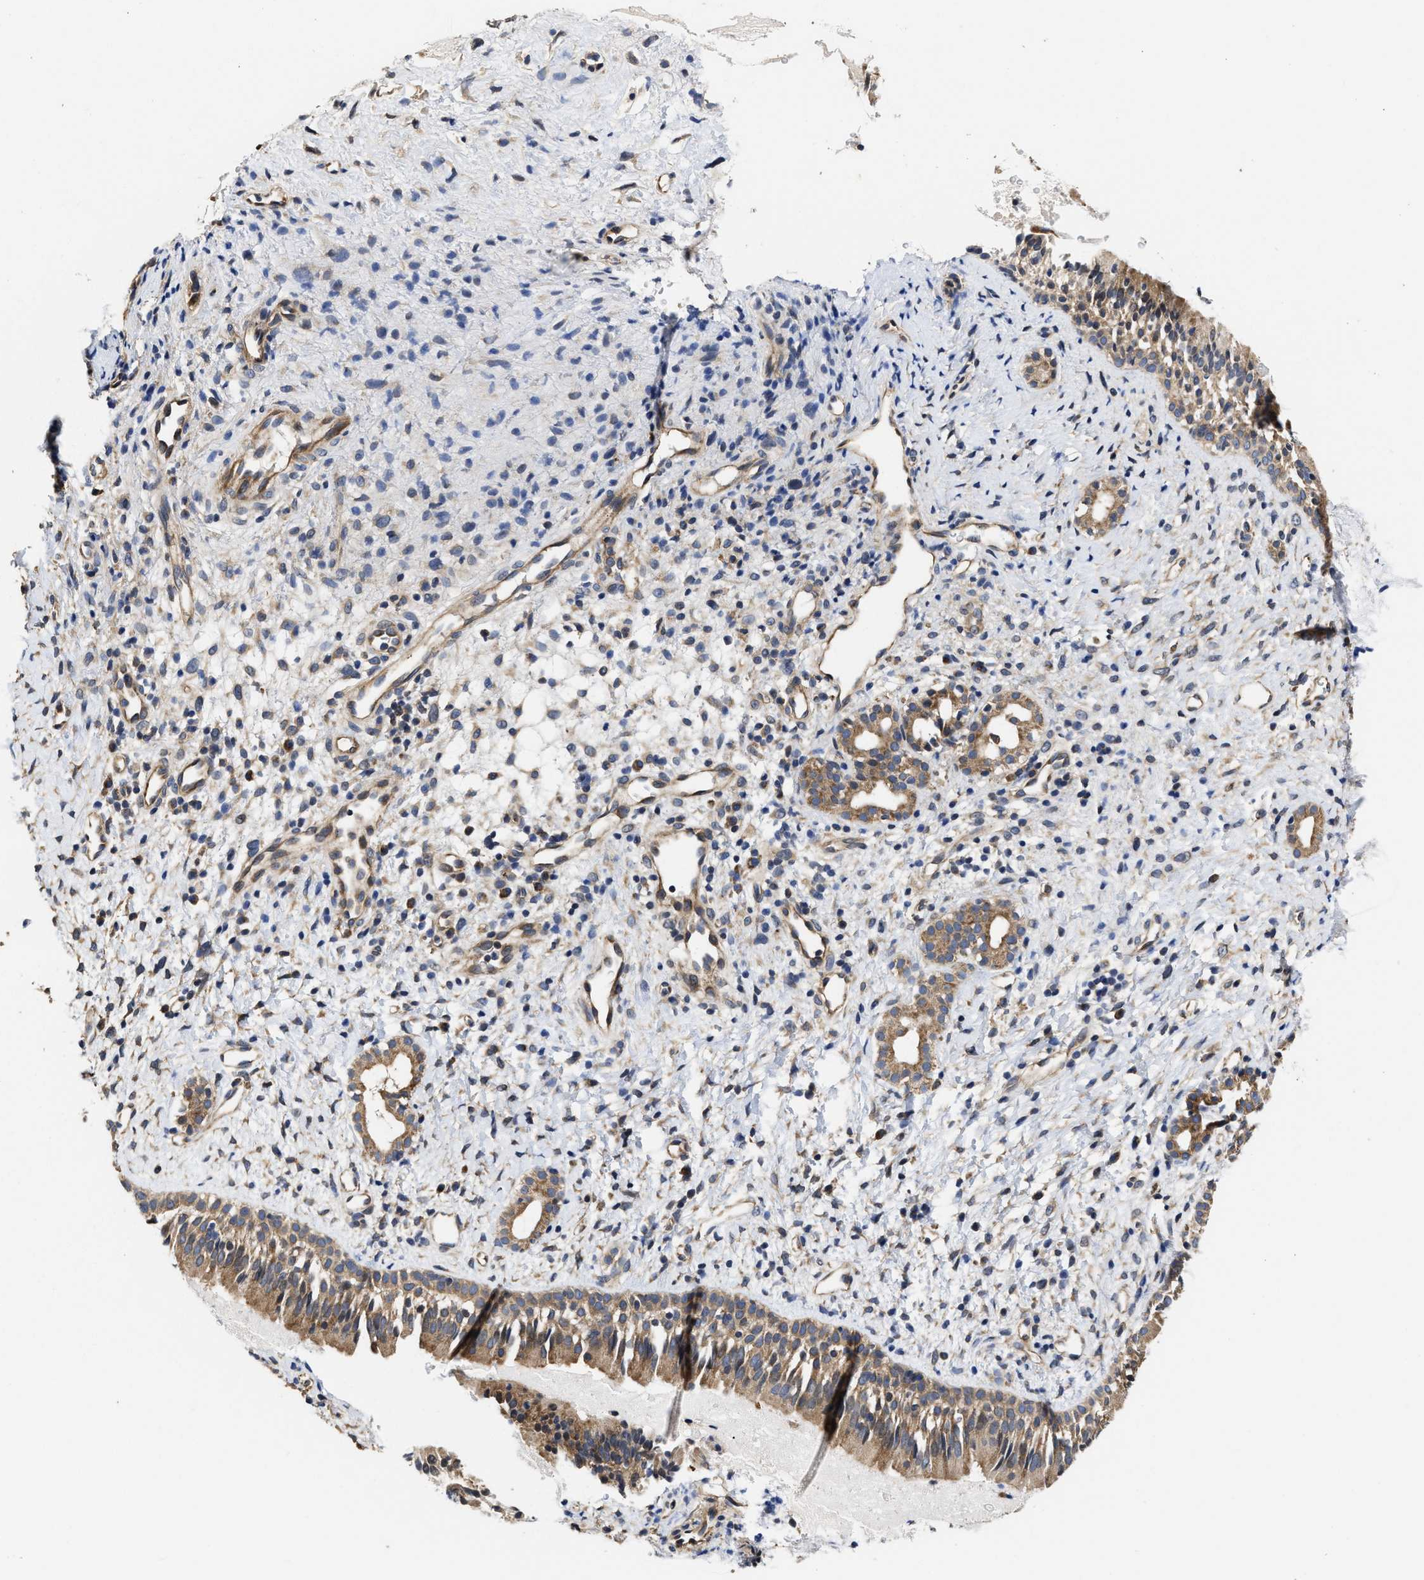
{"staining": {"intensity": "moderate", "quantity": ">75%", "location": "cytoplasmic/membranous"}, "tissue": "nasopharynx", "cell_type": "Respiratory epithelial cells", "image_type": "normal", "snomed": [{"axis": "morphology", "description": "Normal tissue, NOS"}, {"axis": "topography", "description": "Nasopharynx"}], "caption": "The photomicrograph exhibits staining of benign nasopharynx, revealing moderate cytoplasmic/membranous protein positivity (brown color) within respiratory epithelial cells.", "gene": "TRAF6", "patient": {"sex": "male", "age": 22}}